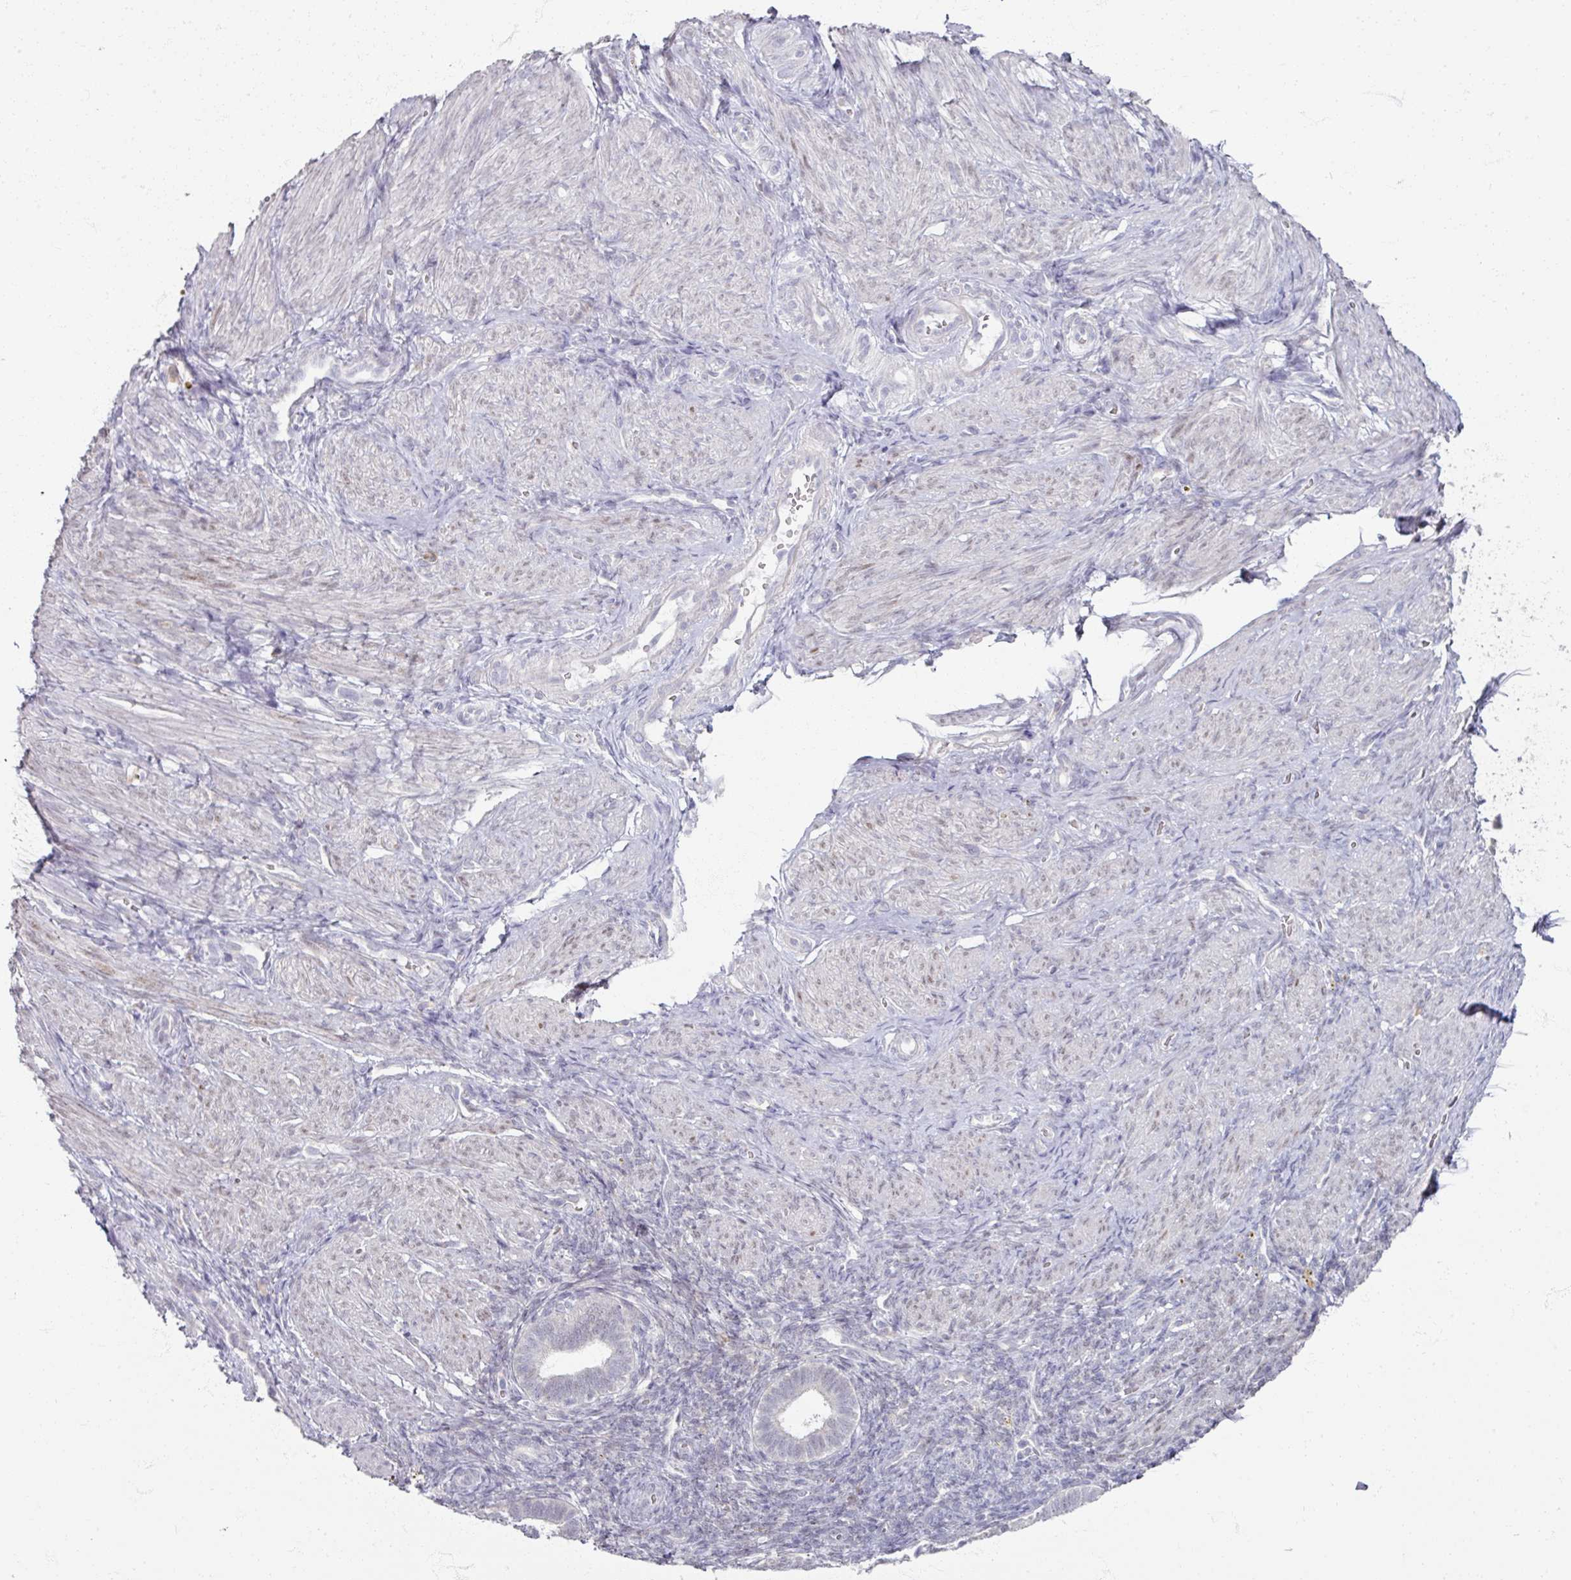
{"staining": {"intensity": "weak", "quantity": "<25%", "location": "nuclear"}, "tissue": "endometrium", "cell_type": "Cells in endometrial stroma", "image_type": "normal", "snomed": [{"axis": "morphology", "description": "Normal tissue, NOS"}, {"axis": "topography", "description": "Endometrium"}], "caption": "Benign endometrium was stained to show a protein in brown. There is no significant expression in cells in endometrial stroma.", "gene": "SOX11", "patient": {"sex": "female", "age": 34}}